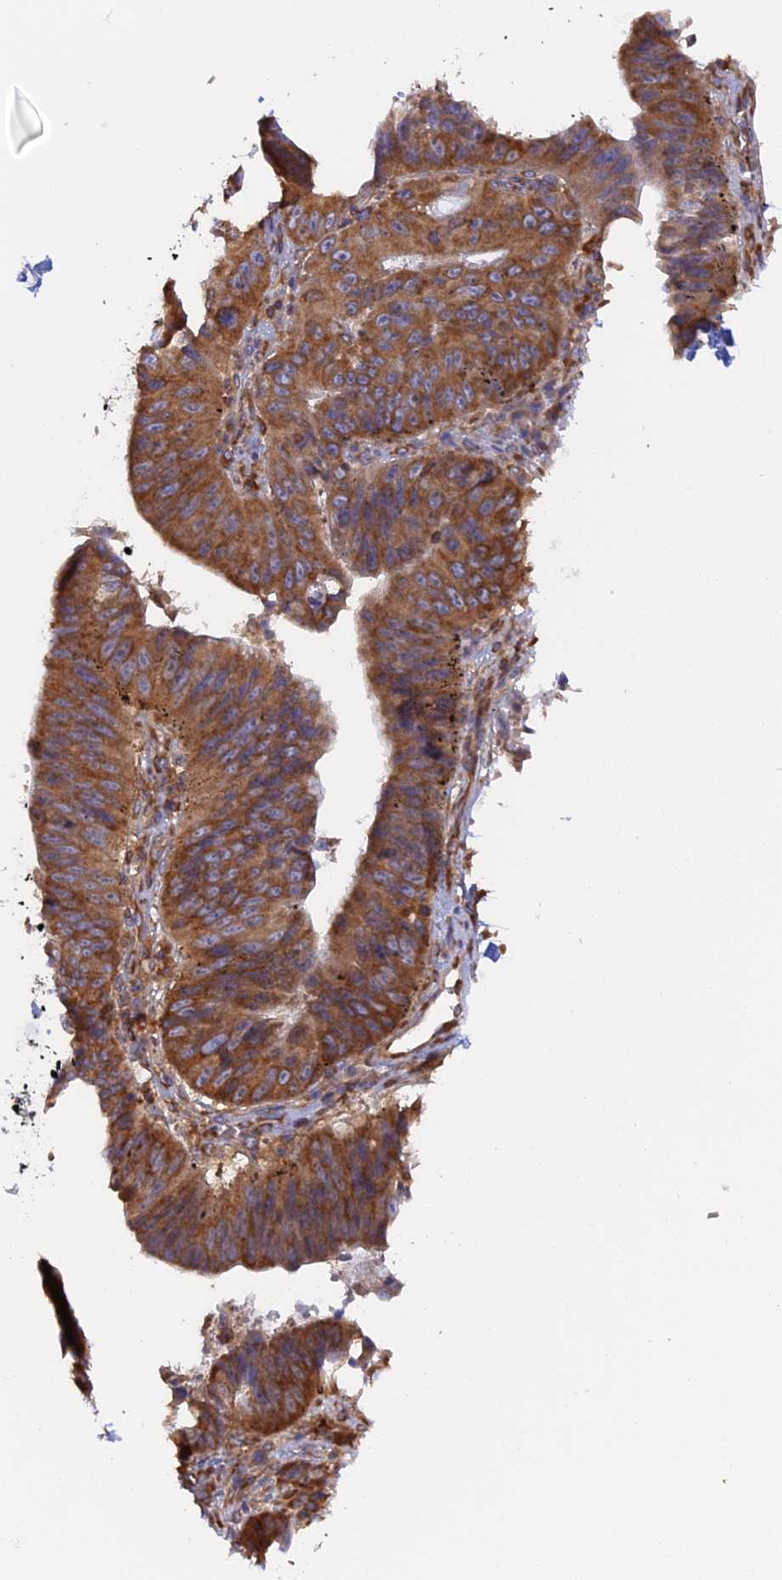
{"staining": {"intensity": "moderate", "quantity": ">75%", "location": "cytoplasmic/membranous"}, "tissue": "stomach cancer", "cell_type": "Tumor cells", "image_type": "cancer", "snomed": [{"axis": "morphology", "description": "Adenocarcinoma, NOS"}, {"axis": "topography", "description": "Stomach"}], "caption": "Approximately >75% of tumor cells in human adenocarcinoma (stomach) reveal moderate cytoplasmic/membranous protein positivity as visualized by brown immunohistochemical staining.", "gene": "GMIP", "patient": {"sex": "male", "age": 59}}